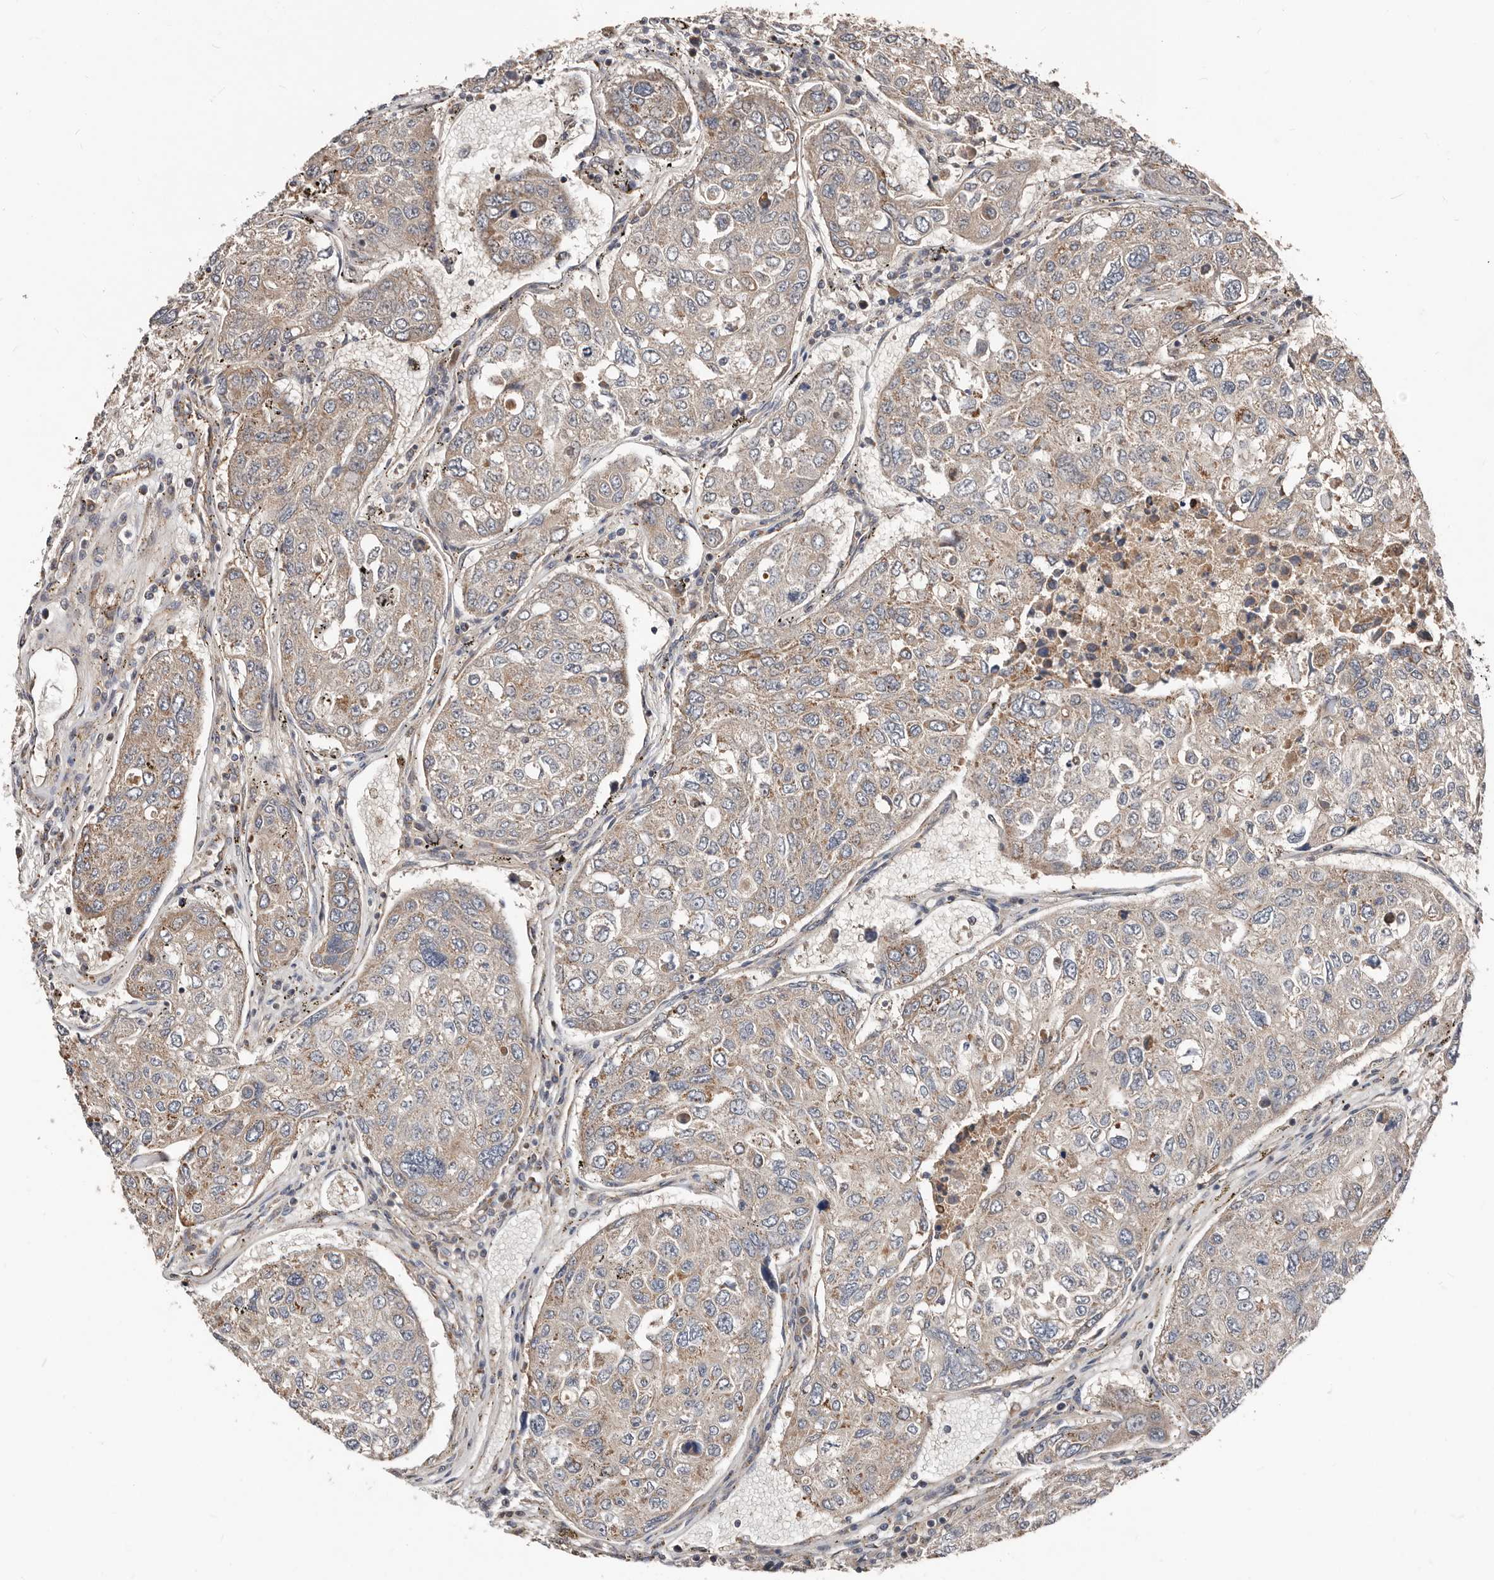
{"staining": {"intensity": "weak", "quantity": "25%-75%", "location": "cytoplasmic/membranous"}, "tissue": "urothelial cancer", "cell_type": "Tumor cells", "image_type": "cancer", "snomed": [{"axis": "morphology", "description": "Urothelial carcinoma, High grade"}, {"axis": "topography", "description": "Lymph node"}, {"axis": "topography", "description": "Urinary bladder"}], "caption": "Urothelial cancer tissue shows weak cytoplasmic/membranous positivity in approximately 25%-75% of tumor cells", "gene": "COG1", "patient": {"sex": "male", "age": 51}}